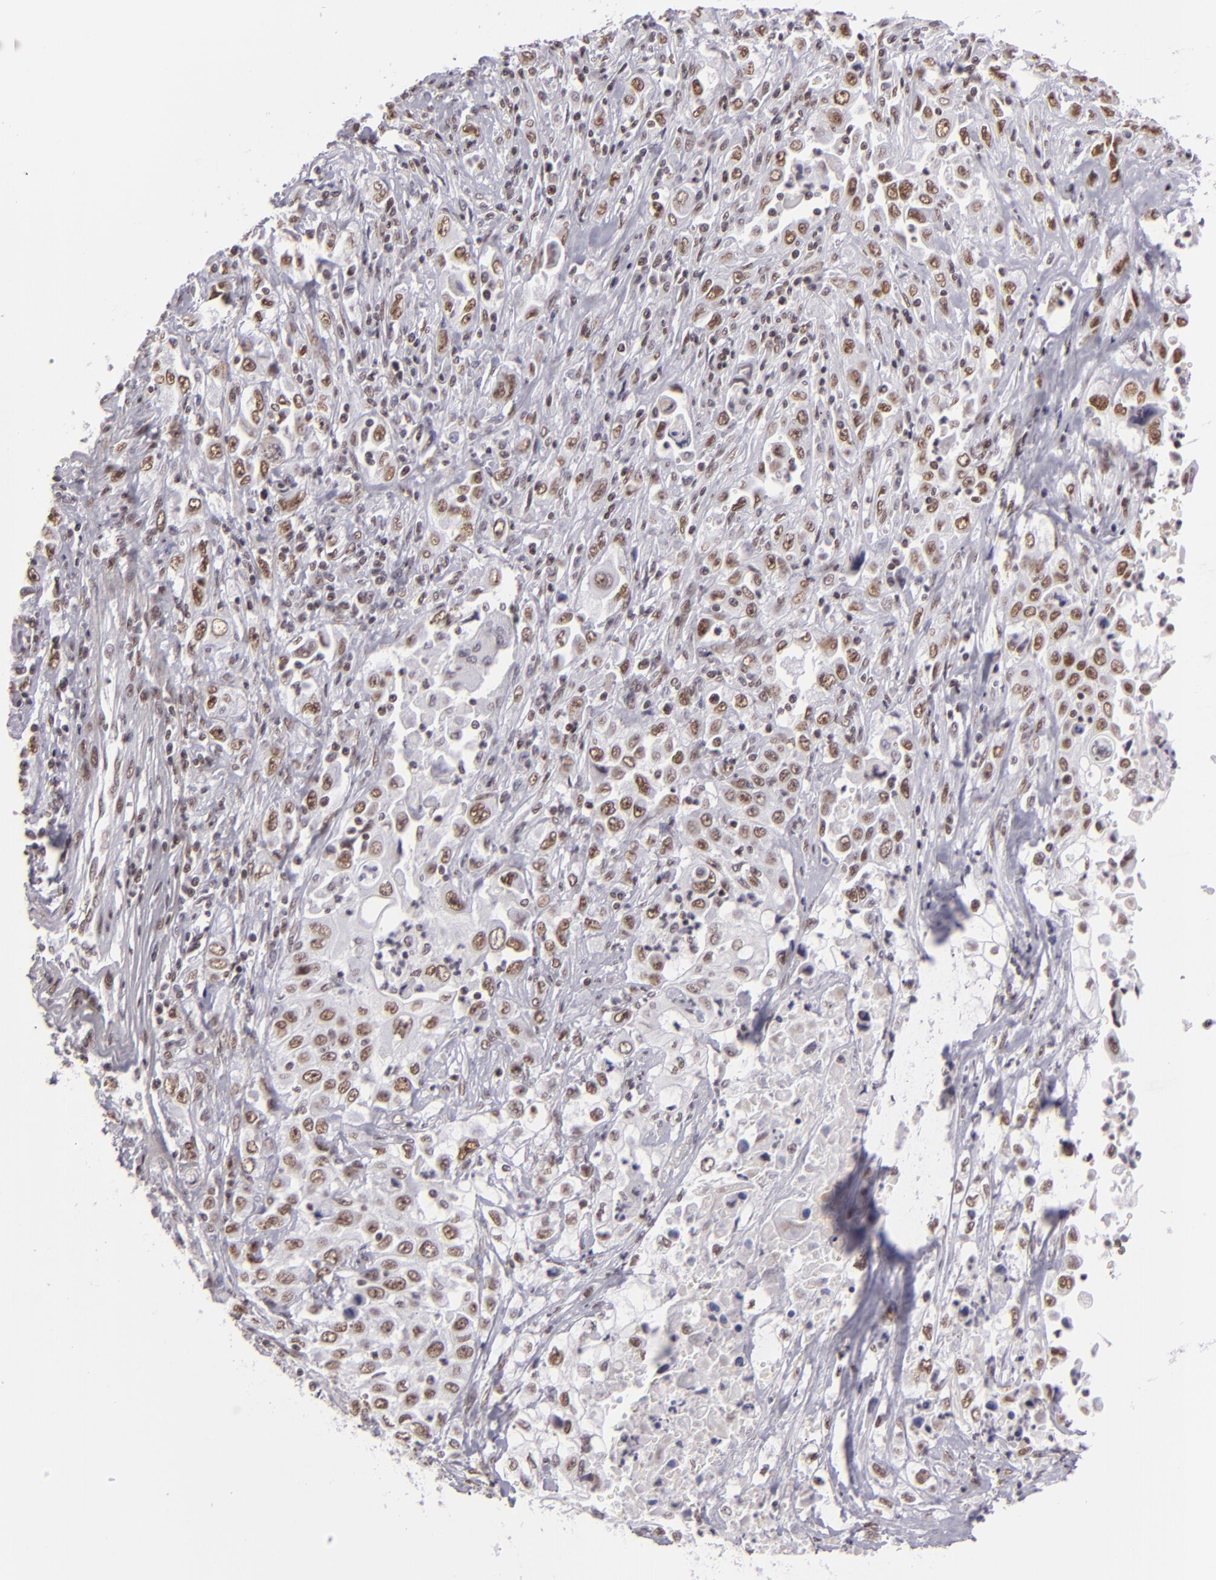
{"staining": {"intensity": "moderate", "quantity": ">75%", "location": "nuclear"}, "tissue": "pancreatic cancer", "cell_type": "Tumor cells", "image_type": "cancer", "snomed": [{"axis": "morphology", "description": "Adenocarcinoma, NOS"}, {"axis": "topography", "description": "Pancreas"}], "caption": "High-magnification brightfield microscopy of adenocarcinoma (pancreatic) stained with DAB (brown) and counterstained with hematoxylin (blue). tumor cells exhibit moderate nuclear staining is identified in about>75% of cells.", "gene": "BRD8", "patient": {"sex": "male", "age": 70}}